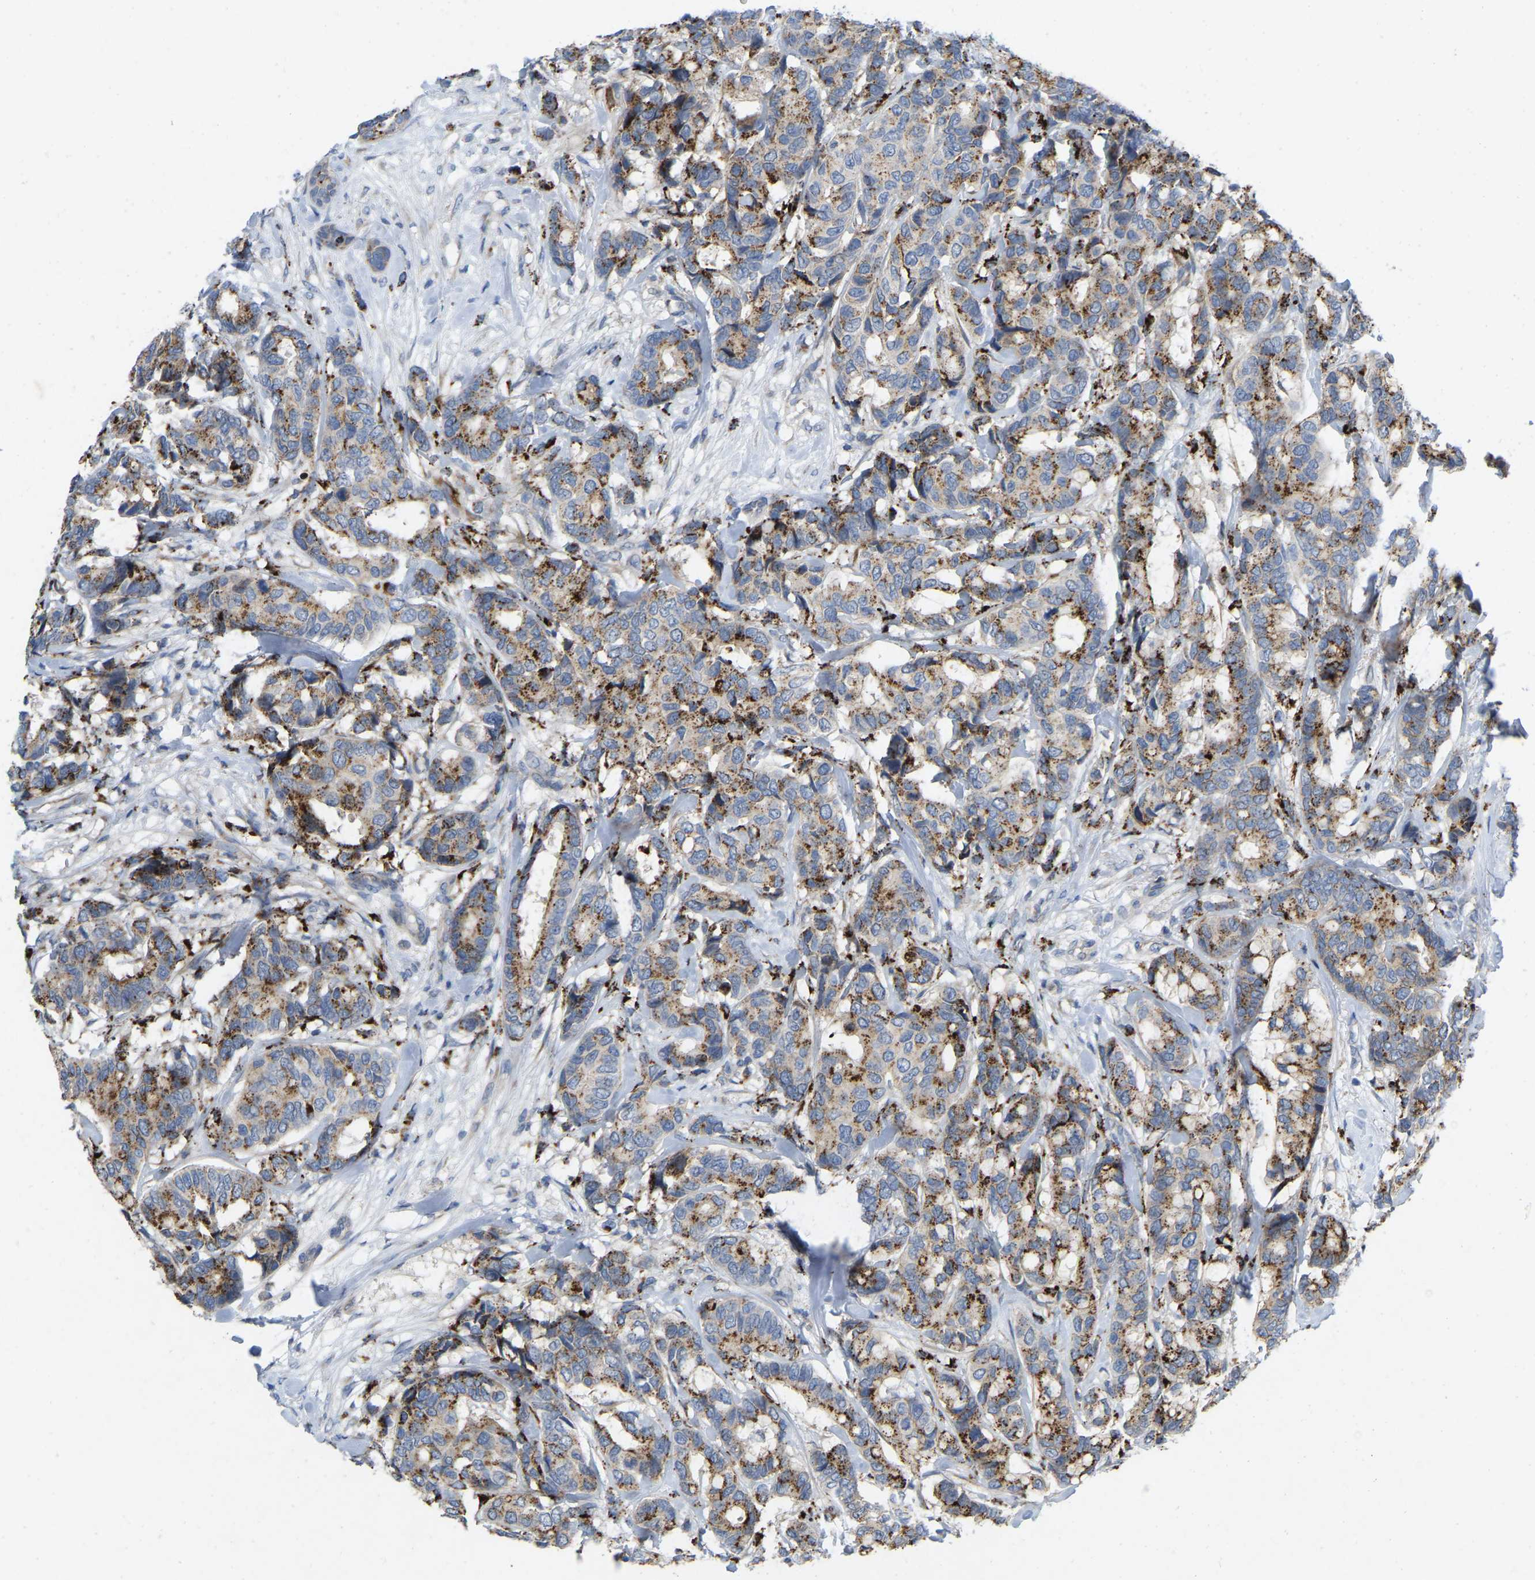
{"staining": {"intensity": "strong", "quantity": ">75%", "location": "cytoplasmic/membranous"}, "tissue": "breast cancer", "cell_type": "Tumor cells", "image_type": "cancer", "snomed": [{"axis": "morphology", "description": "Duct carcinoma"}, {"axis": "topography", "description": "Breast"}], "caption": "An immunohistochemistry micrograph of tumor tissue is shown. Protein staining in brown highlights strong cytoplasmic/membranous positivity in infiltrating ductal carcinoma (breast) within tumor cells.", "gene": "RHEB", "patient": {"sex": "female", "age": 87}}